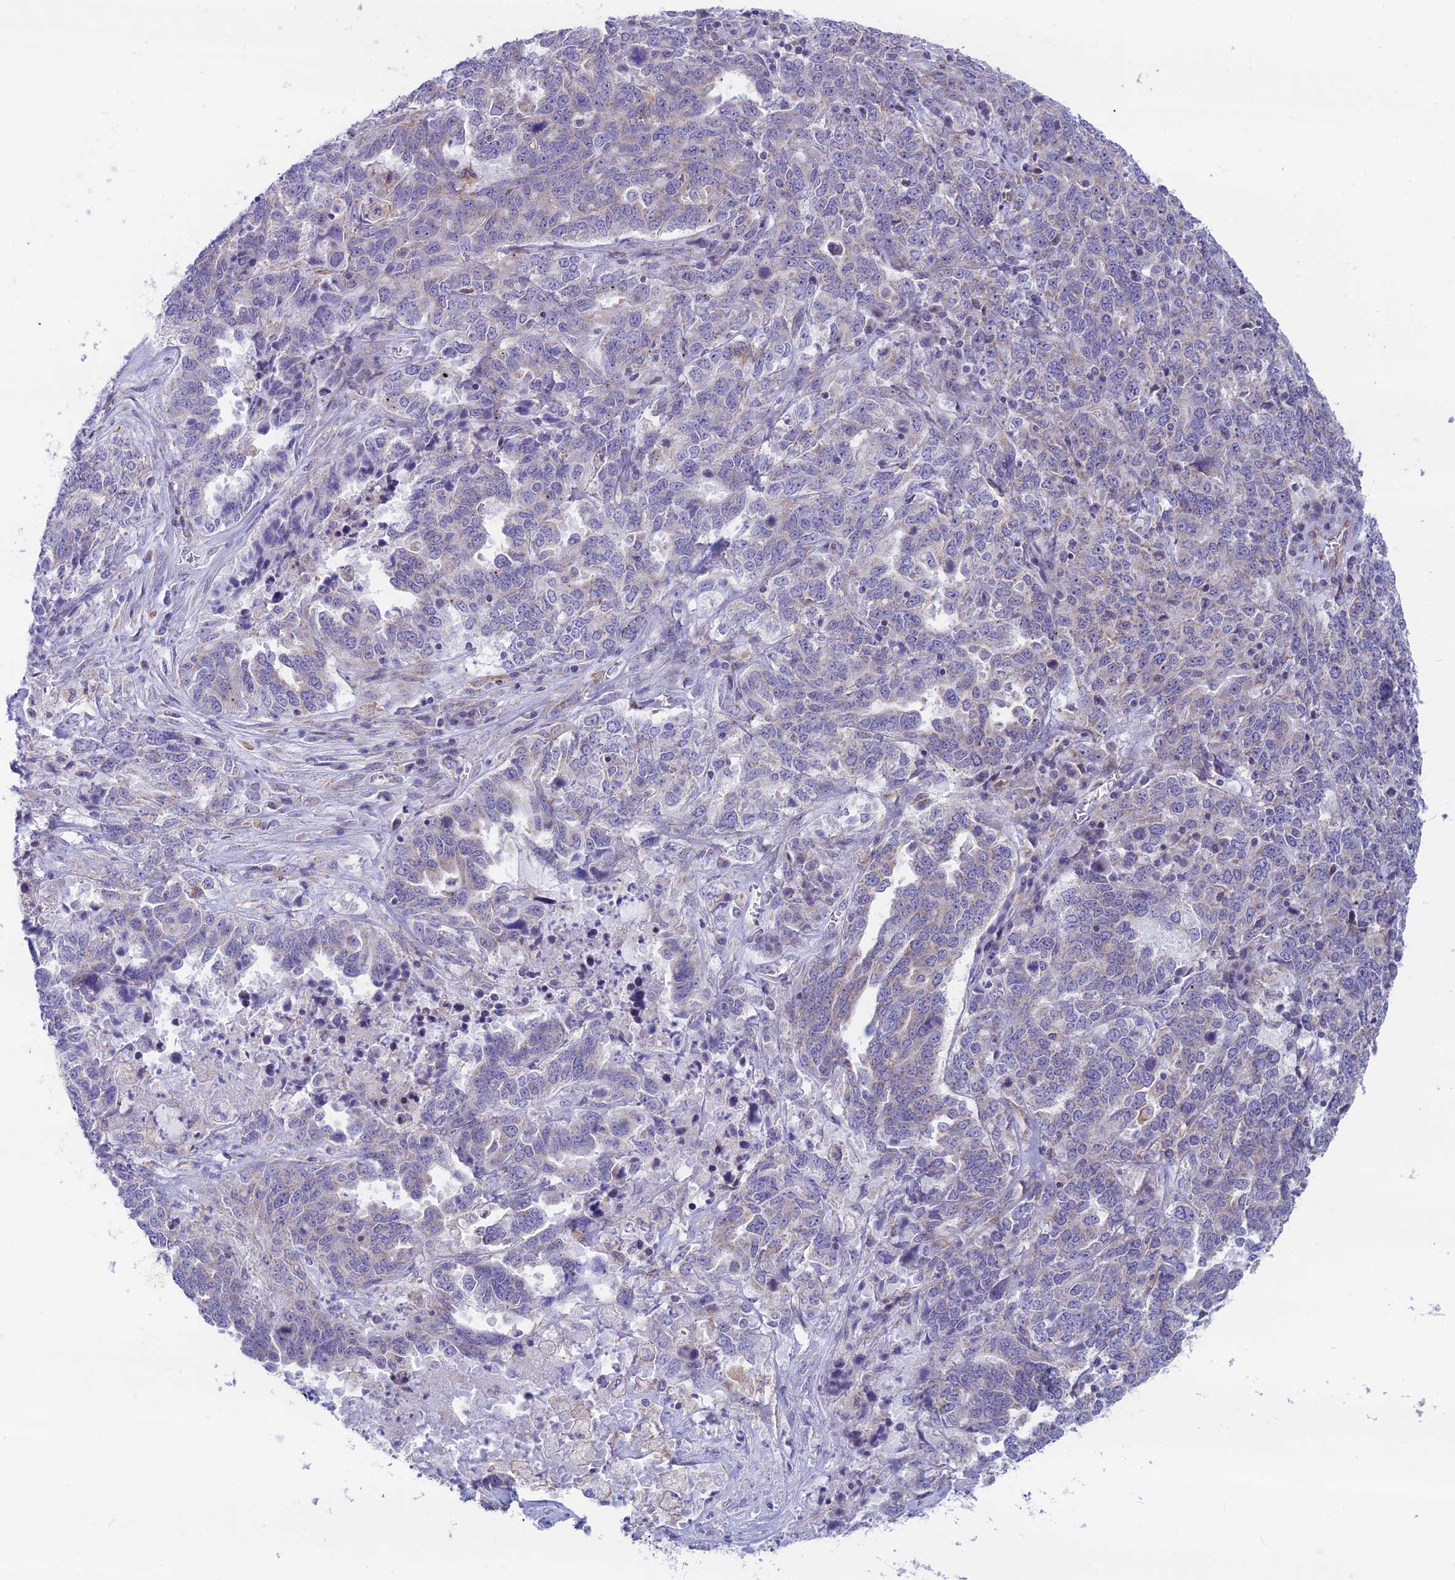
{"staining": {"intensity": "negative", "quantity": "none", "location": "none"}, "tissue": "ovarian cancer", "cell_type": "Tumor cells", "image_type": "cancer", "snomed": [{"axis": "morphology", "description": "Carcinoma, endometroid"}, {"axis": "topography", "description": "Ovary"}], "caption": "This is an immunohistochemistry image of human ovarian cancer. There is no staining in tumor cells.", "gene": "PLAC9", "patient": {"sex": "female", "age": 62}}